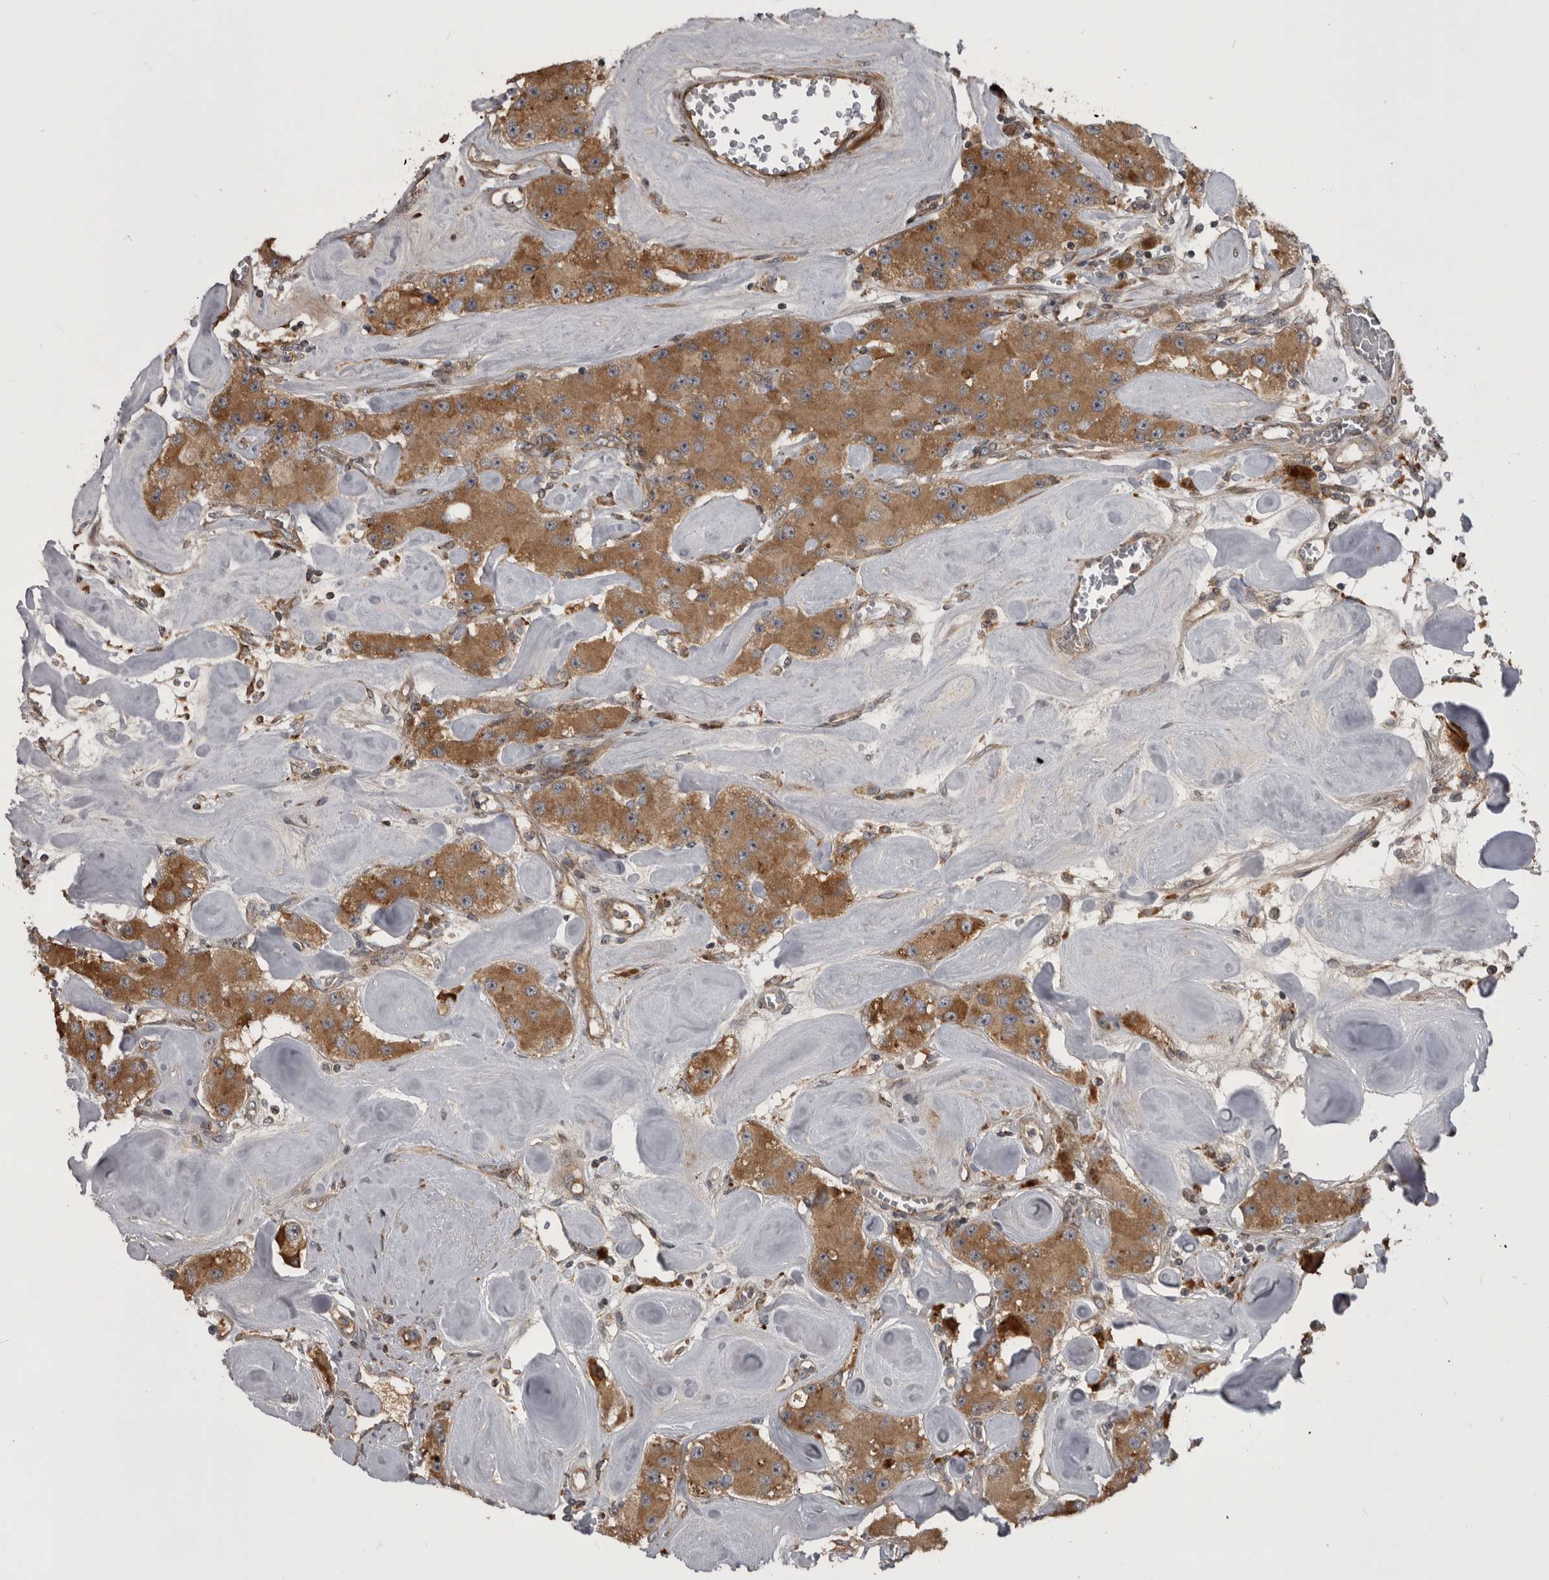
{"staining": {"intensity": "moderate", "quantity": ">75%", "location": "cytoplasmic/membranous"}, "tissue": "carcinoid", "cell_type": "Tumor cells", "image_type": "cancer", "snomed": [{"axis": "morphology", "description": "Carcinoid, malignant, NOS"}, {"axis": "topography", "description": "Pancreas"}], "caption": "Moderate cytoplasmic/membranous staining for a protein is identified in about >75% of tumor cells of carcinoid using IHC.", "gene": "RAB3GAP2", "patient": {"sex": "male", "age": 41}}